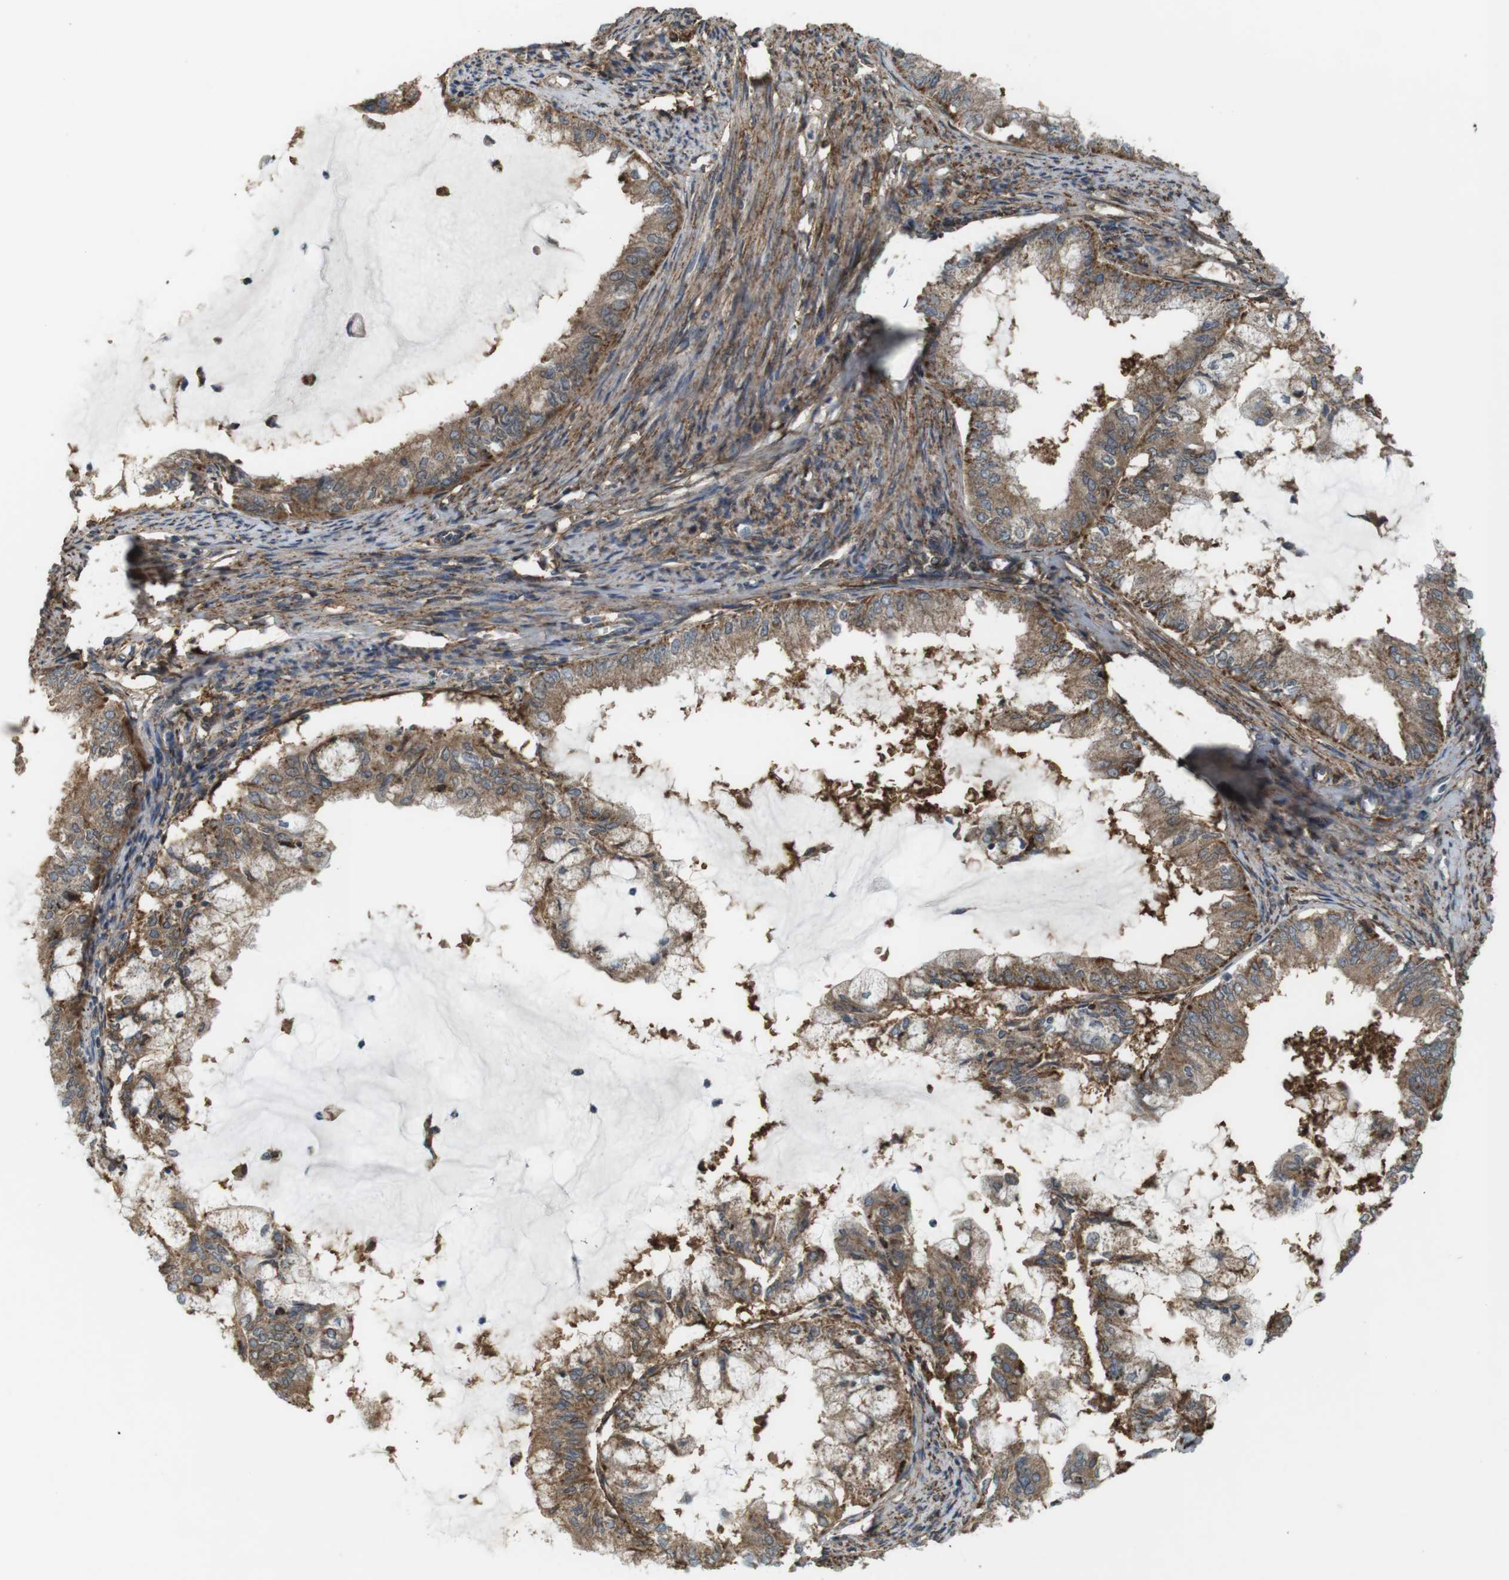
{"staining": {"intensity": "moderate", "quantity": ">75%", "location": "cytoplasmic/membranous"}, "tissue": "endometrial cancer", "cell_type": "Tumor cells", "image_type": "cancer", "snomed": [{"axis": "morphology", "description": "Adenocarcinoma, NOS"}, {"axis": "topography", "description": "Endometrium"}], "caption": "A brown stain labels moderate cytoplasmic/membranous positivity of a protein in human endometrial cancer (adenocarcinoma) tumor cells. The staining is performed using DAB brown chromogen to label protein expression. The nuclei are counter-stained blue using hematoxylin.", "gene": "DDAH2", "patient": {"sex": "female", "age": 86}}